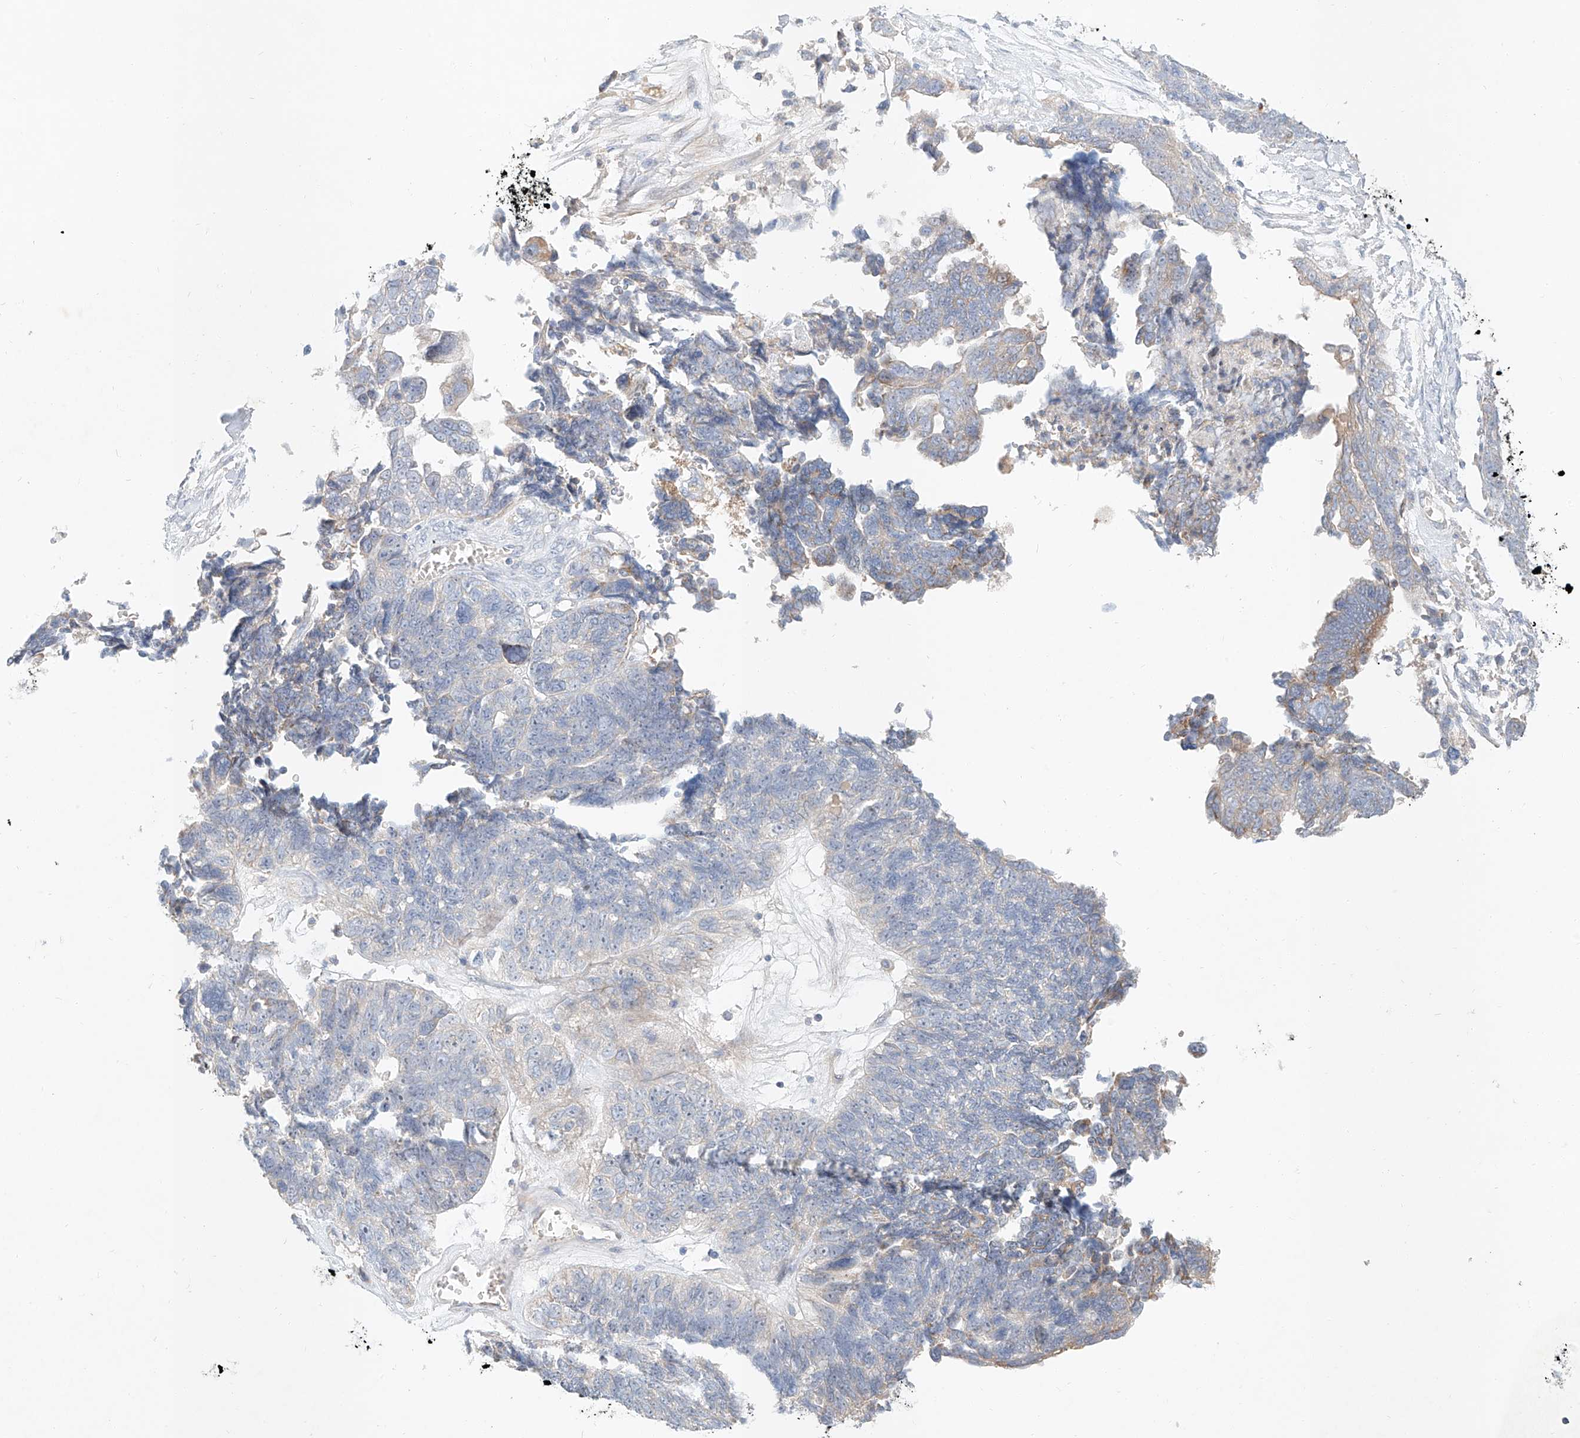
{"staining": {"intensity": "negative", "quantity": "none", "location": "none"}, "tissue": "ovarian cancer", "cell_type": "Tumor cells", "image_type": "cancer", "snomed": [{"axis": "morphology", "description": "Cystadenocarcinoma, serous, NOS"}, {"axis": "topography", "description": "Ovary"}], "caption": "Tumor cells are negative for protein expression in human serous cystadenocarcinoma (ovarian). Brightfield microscopy of immunohistochemistry stained with DAB (brown) and hematoxylin (blue), captured at high magnification.", "gene": "AJM1", "patient": {"sex": "female", "age": 79}}